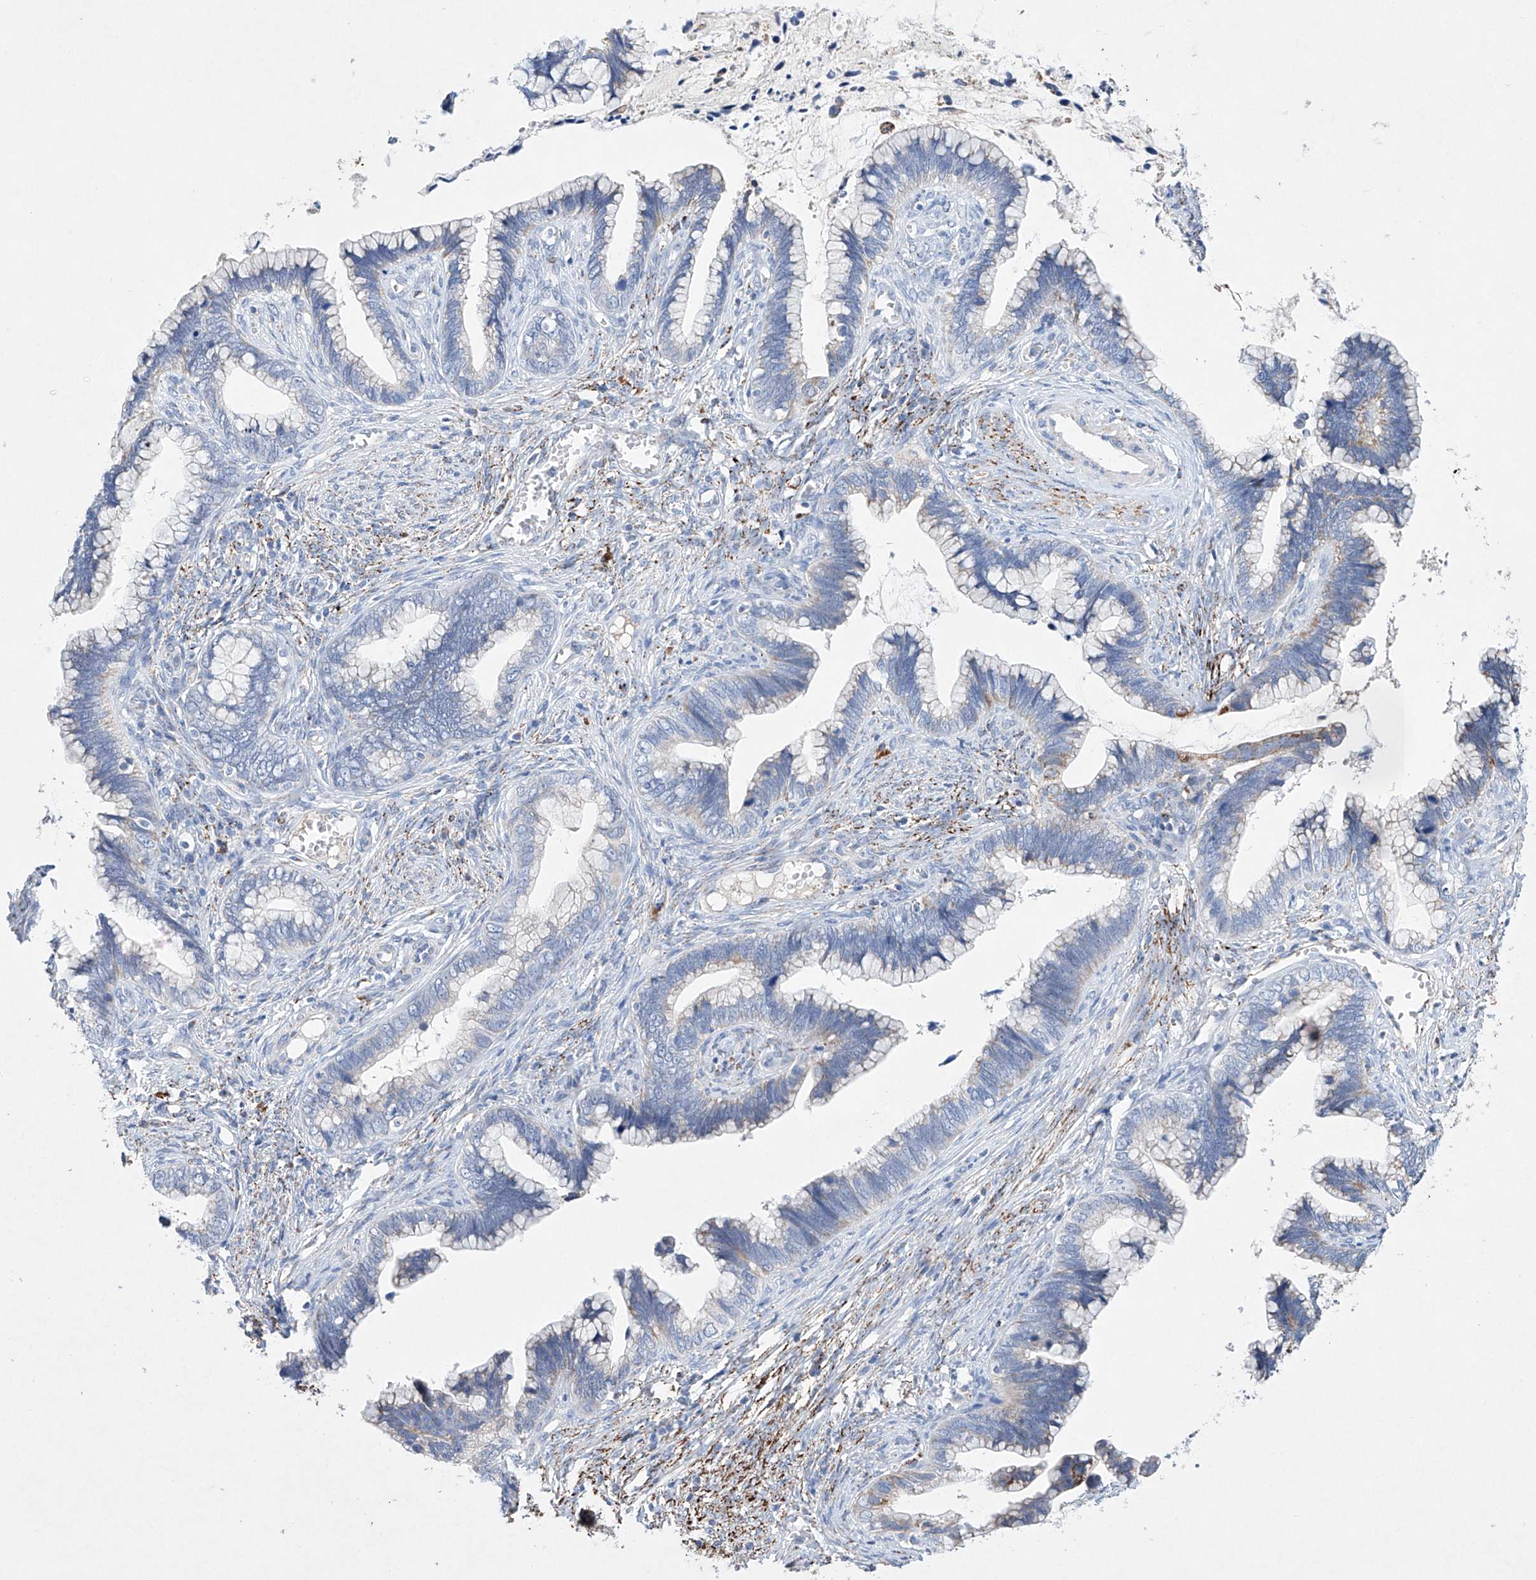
{"staining": {"intensity": "weak", "quantity": "<25%", "location": "cytoplasmic/membranous"}, "tissue": "cervical cancer", "cell_type": "Tumor cells", "image_type": "cancer", "snomed": [{"axis": "morphology", "description": "Adenocarcinoma, NOS"}, {"axis": "topography", "description": "Cervix"}], "caption": "Image shows no protein positivity in tumor cells of adenocarcinoma (cervical) tissue.", "gene": "NRROS", "patient": {"sex": "female", "age": 44}}